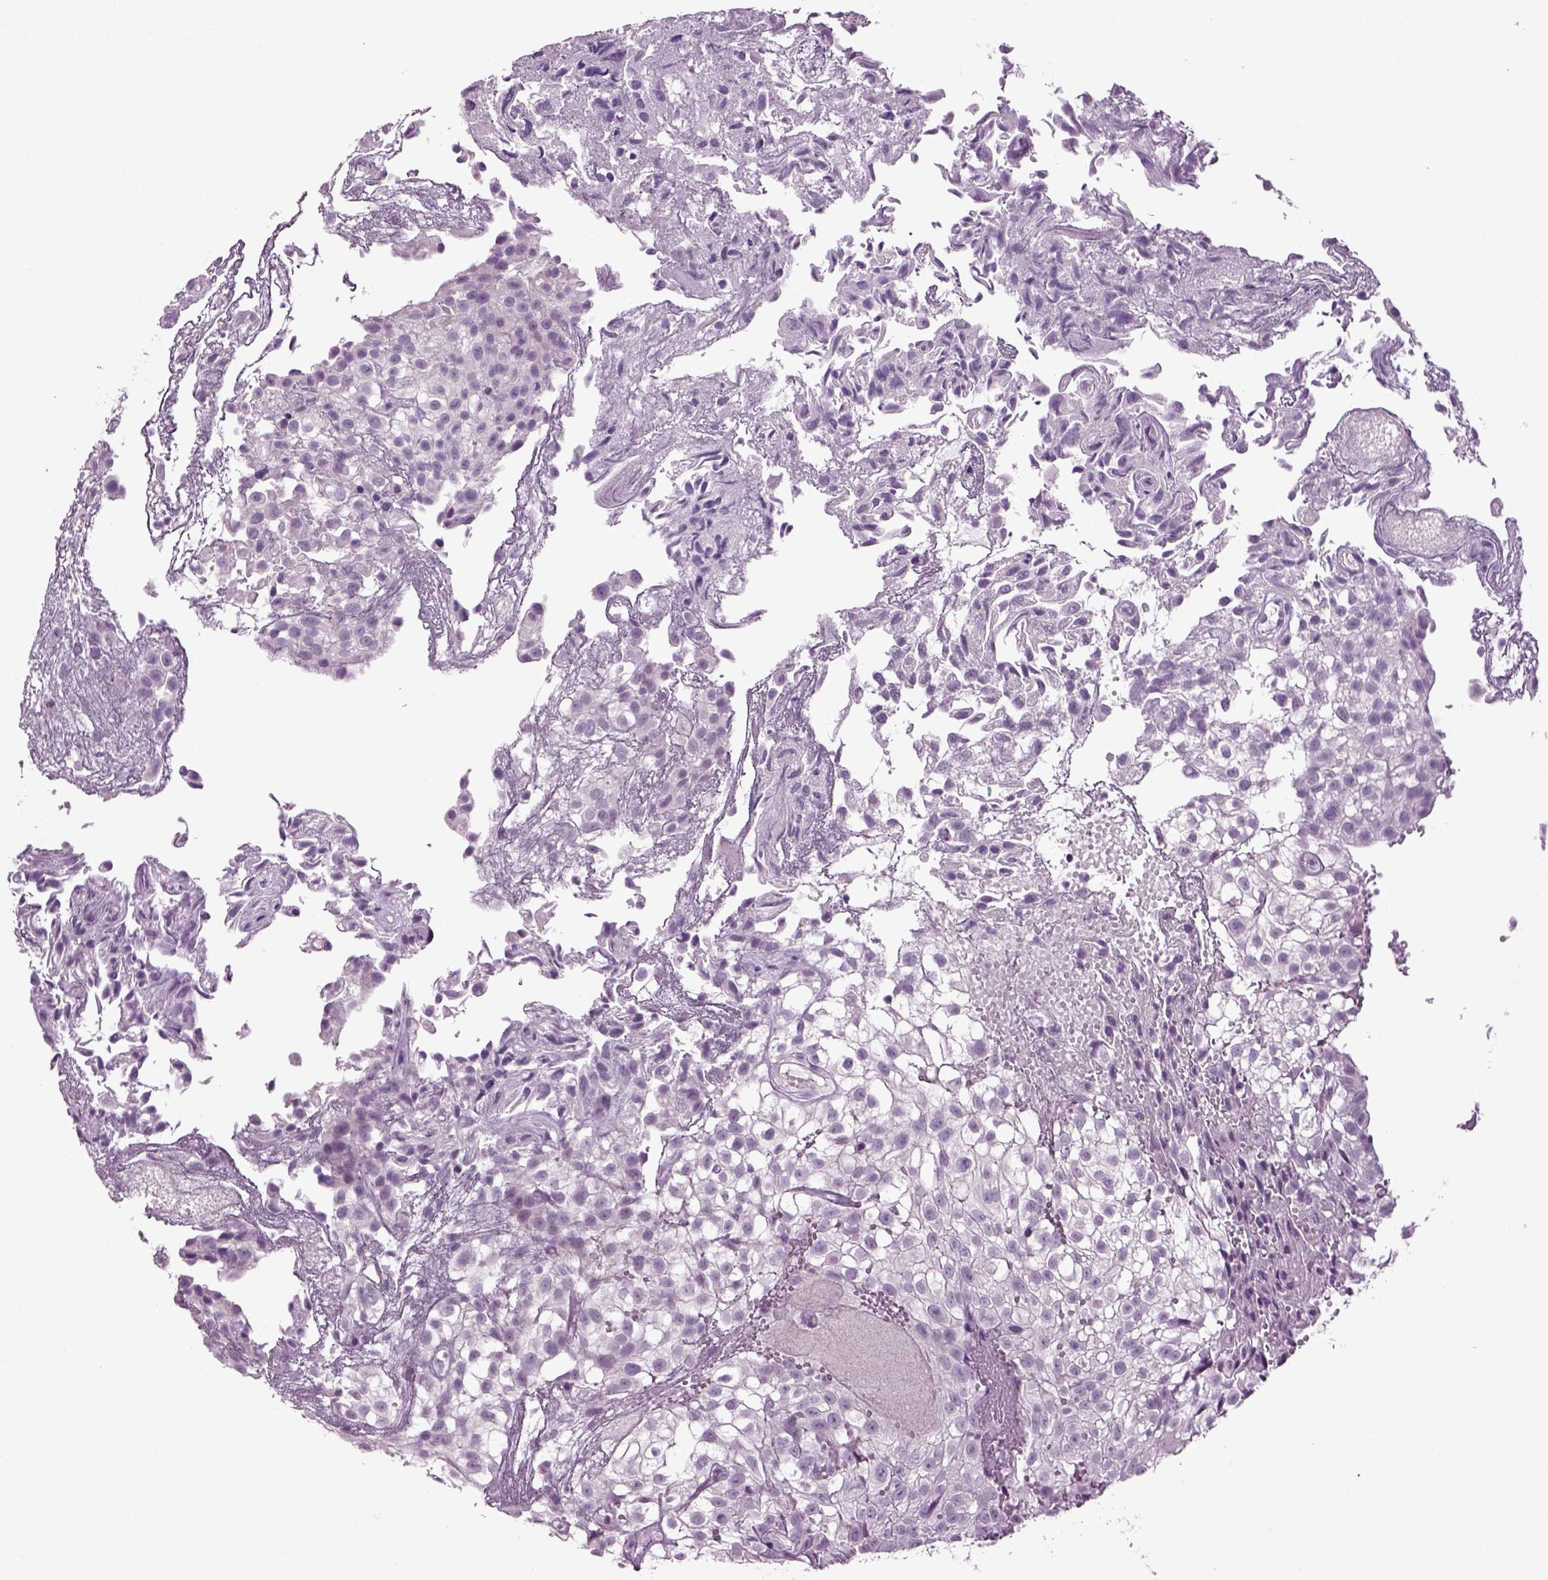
{"staining": {"intensity": "negative", "quantity": "none", "location": "none"}, "tissue": "urothelial cancer", "cell_type": "Tumor cells", "image_type": "cancer", "snomed": [{"axis": "morphology", "description": "Urothelial carcinoma, High grade"}, {"axis": "topography", "description": "Urinary bladder"}], "caption": "Immunohistochemical staining of human high-grade urothelial carcinoma displays no significant staining in tumor cells.", "gene": "SLC17A6", "patient": {"sex": "male", "age": 56}}